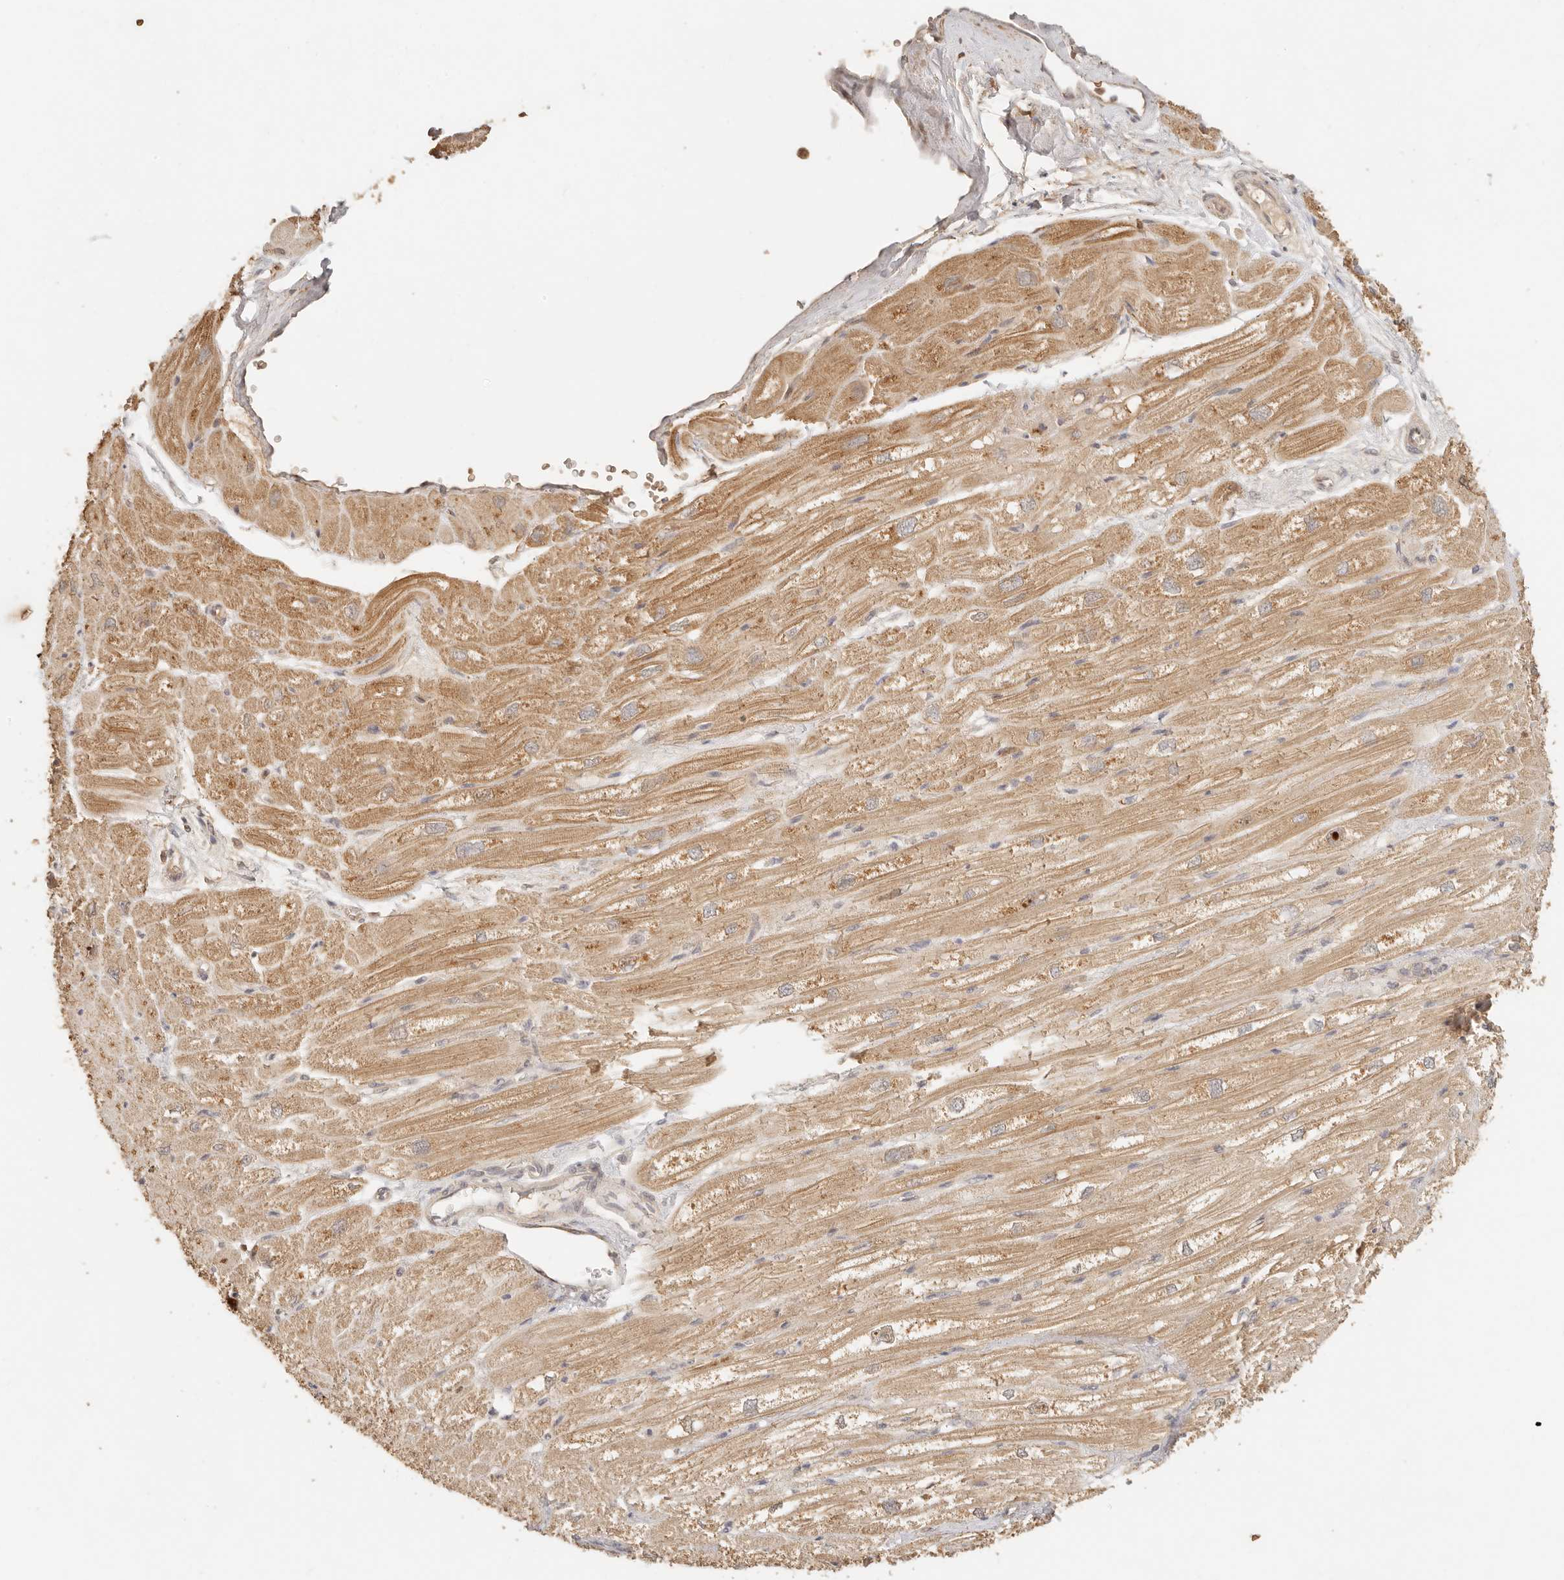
{"staining": {"intensity": "strong", "quantity": "25%-75%", "location": "cytoplasmic/membranous,nuclear"}, "tissue": "heart muscle", "cell_type": "Cardiomyocytes", "image_type": "normal", "snomed": [{"axis": "morphology", "description": "Normal tissue, NOS"}, {"axis": "topography", "description": "Heart"}], "caption": "This is a histology image of immunohistochemistry staining of normal heart muscle, which shows strong expression in the cytoplasmic/membranous,nuclear of cardiomyocytes.", "gene": "INTS11", "patient": {"sex": "male", "age": 50}}